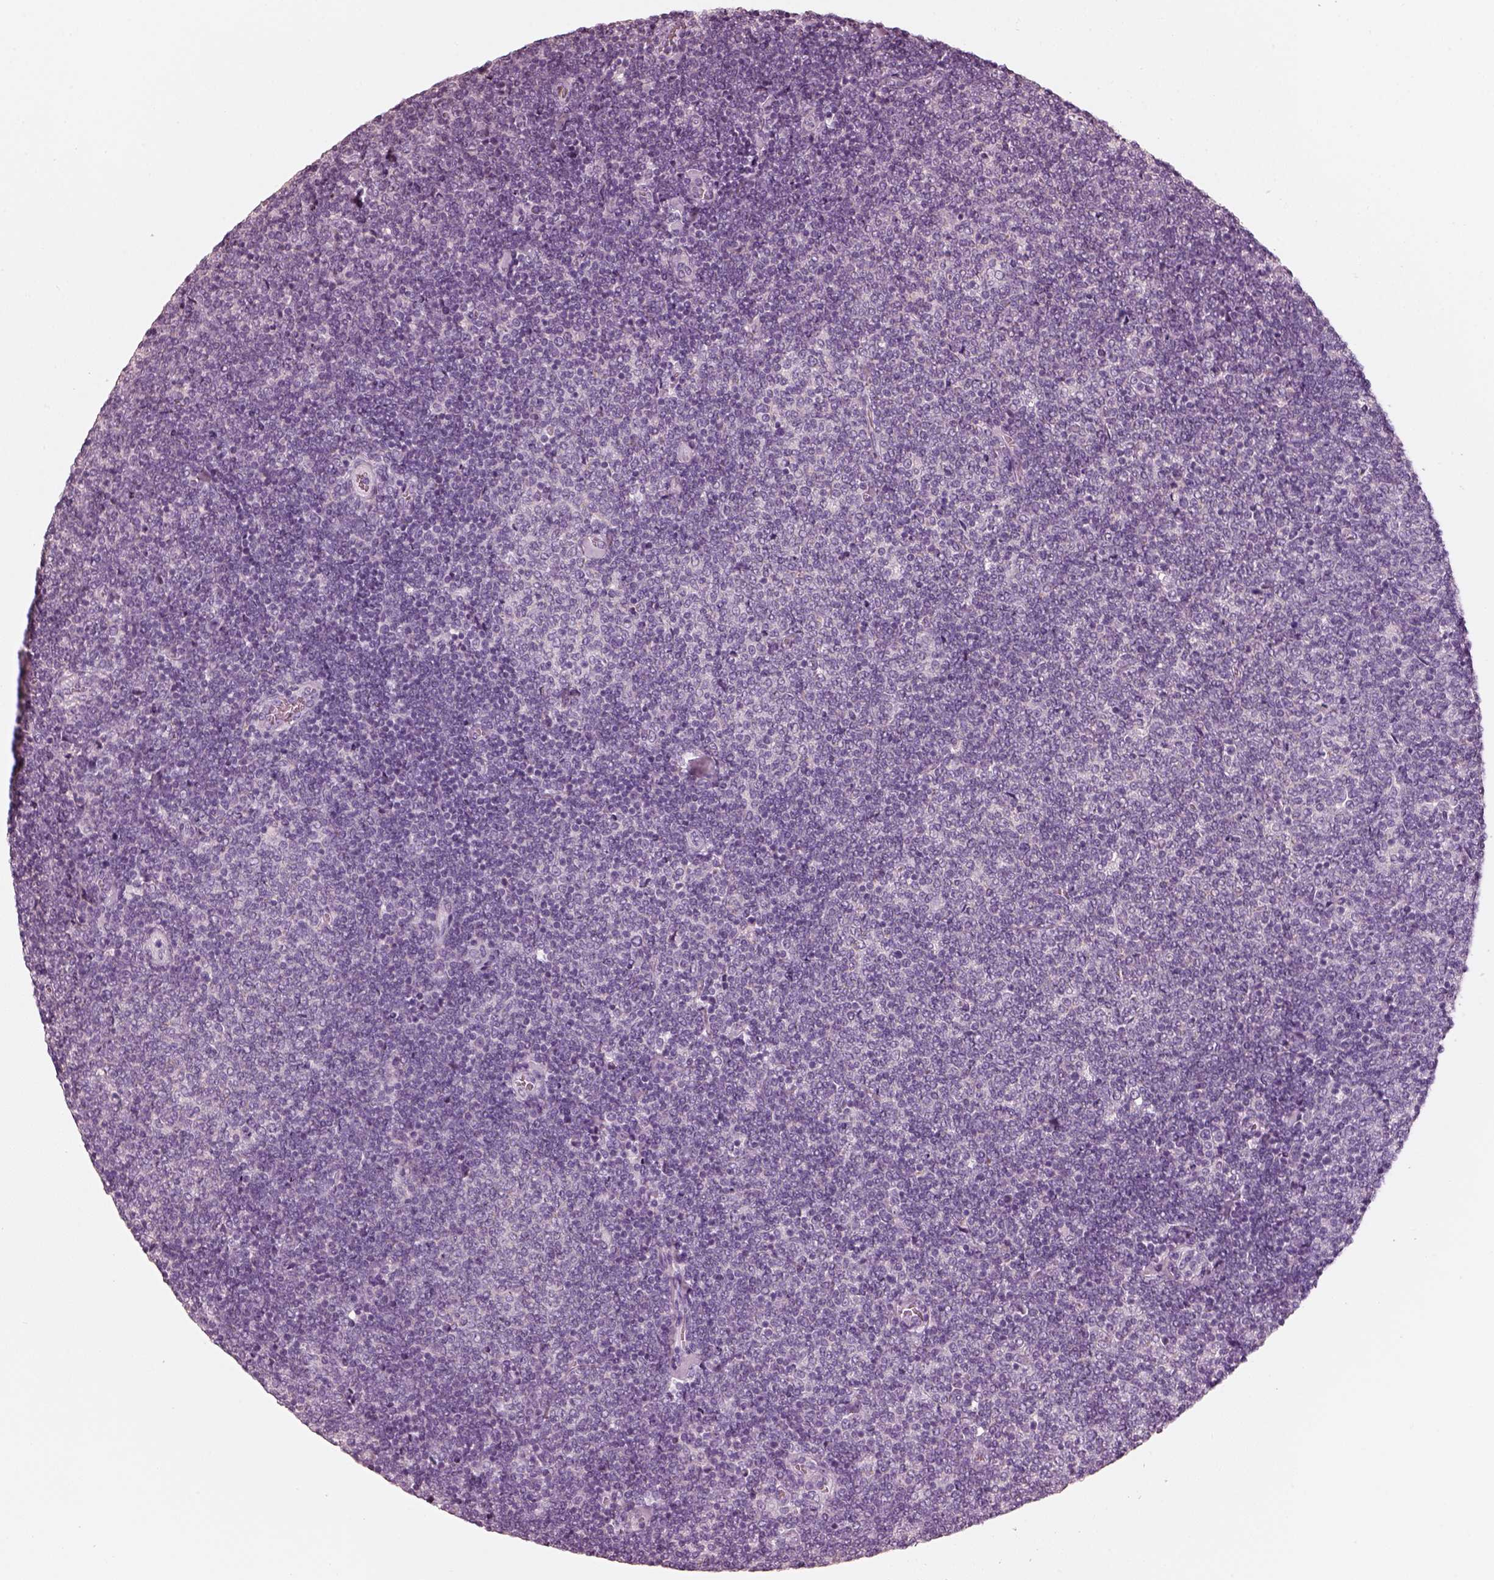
{"staining": {"intensity": "negative", "quantity": "none", "location": "none"}, "tissue": "lymphoma", "cell_type": "Tumor cells", "image_type": "cancer", "snomed": [{"axis": "morphology", "description": "Malignant lymphoma, non-Hodgkin's type, Low grade"}, {"axis": "topography", "description": "Lymph node"}], "caption": "The immunohistochemistry photomicrograph has no significant expression in tumor cells of lymphoma tissue.", "gene": "R3HDML", "patient": {"sex": "male", "age": 52}}